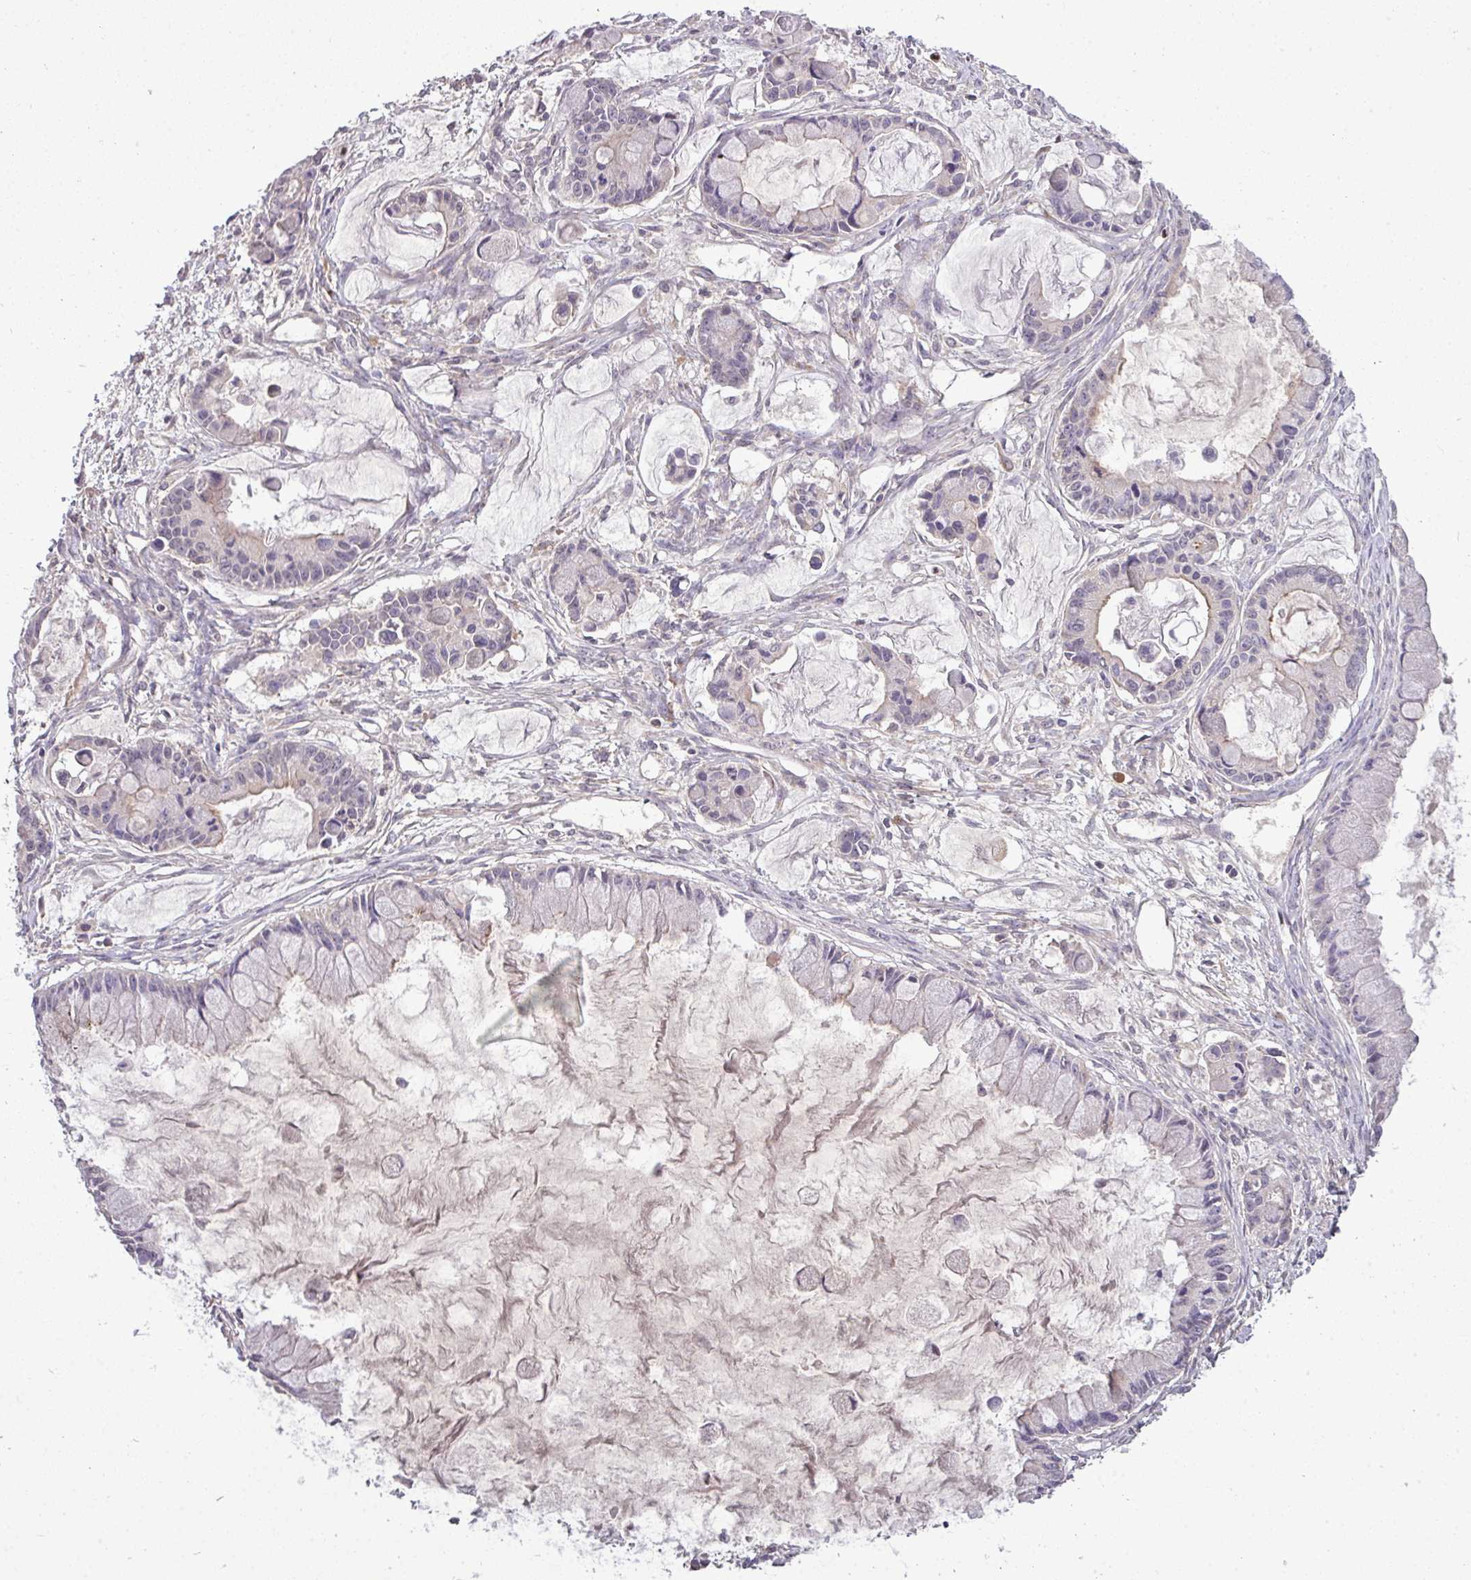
{"staining": {"intensity": "weak", "quantity": "<25%", "location": "cytoplasmic/membranous"}, "tissue": "ovarian cancer", "cell_type": "Tumor cells", "image_type": "cancer", "snomed": [{"axis": "morphology", "description": "Cystadenocarcinoma, mucinous, NOS"}, {"axis": "topography", "description": "Ovary"}], "caption": "The micrograph displays no significant staining in tumor cells of mucinous cystadenocarcinoma (ovarian).", "gene": "PAPLN", "patient": {"sex": "female", "age": 63}}